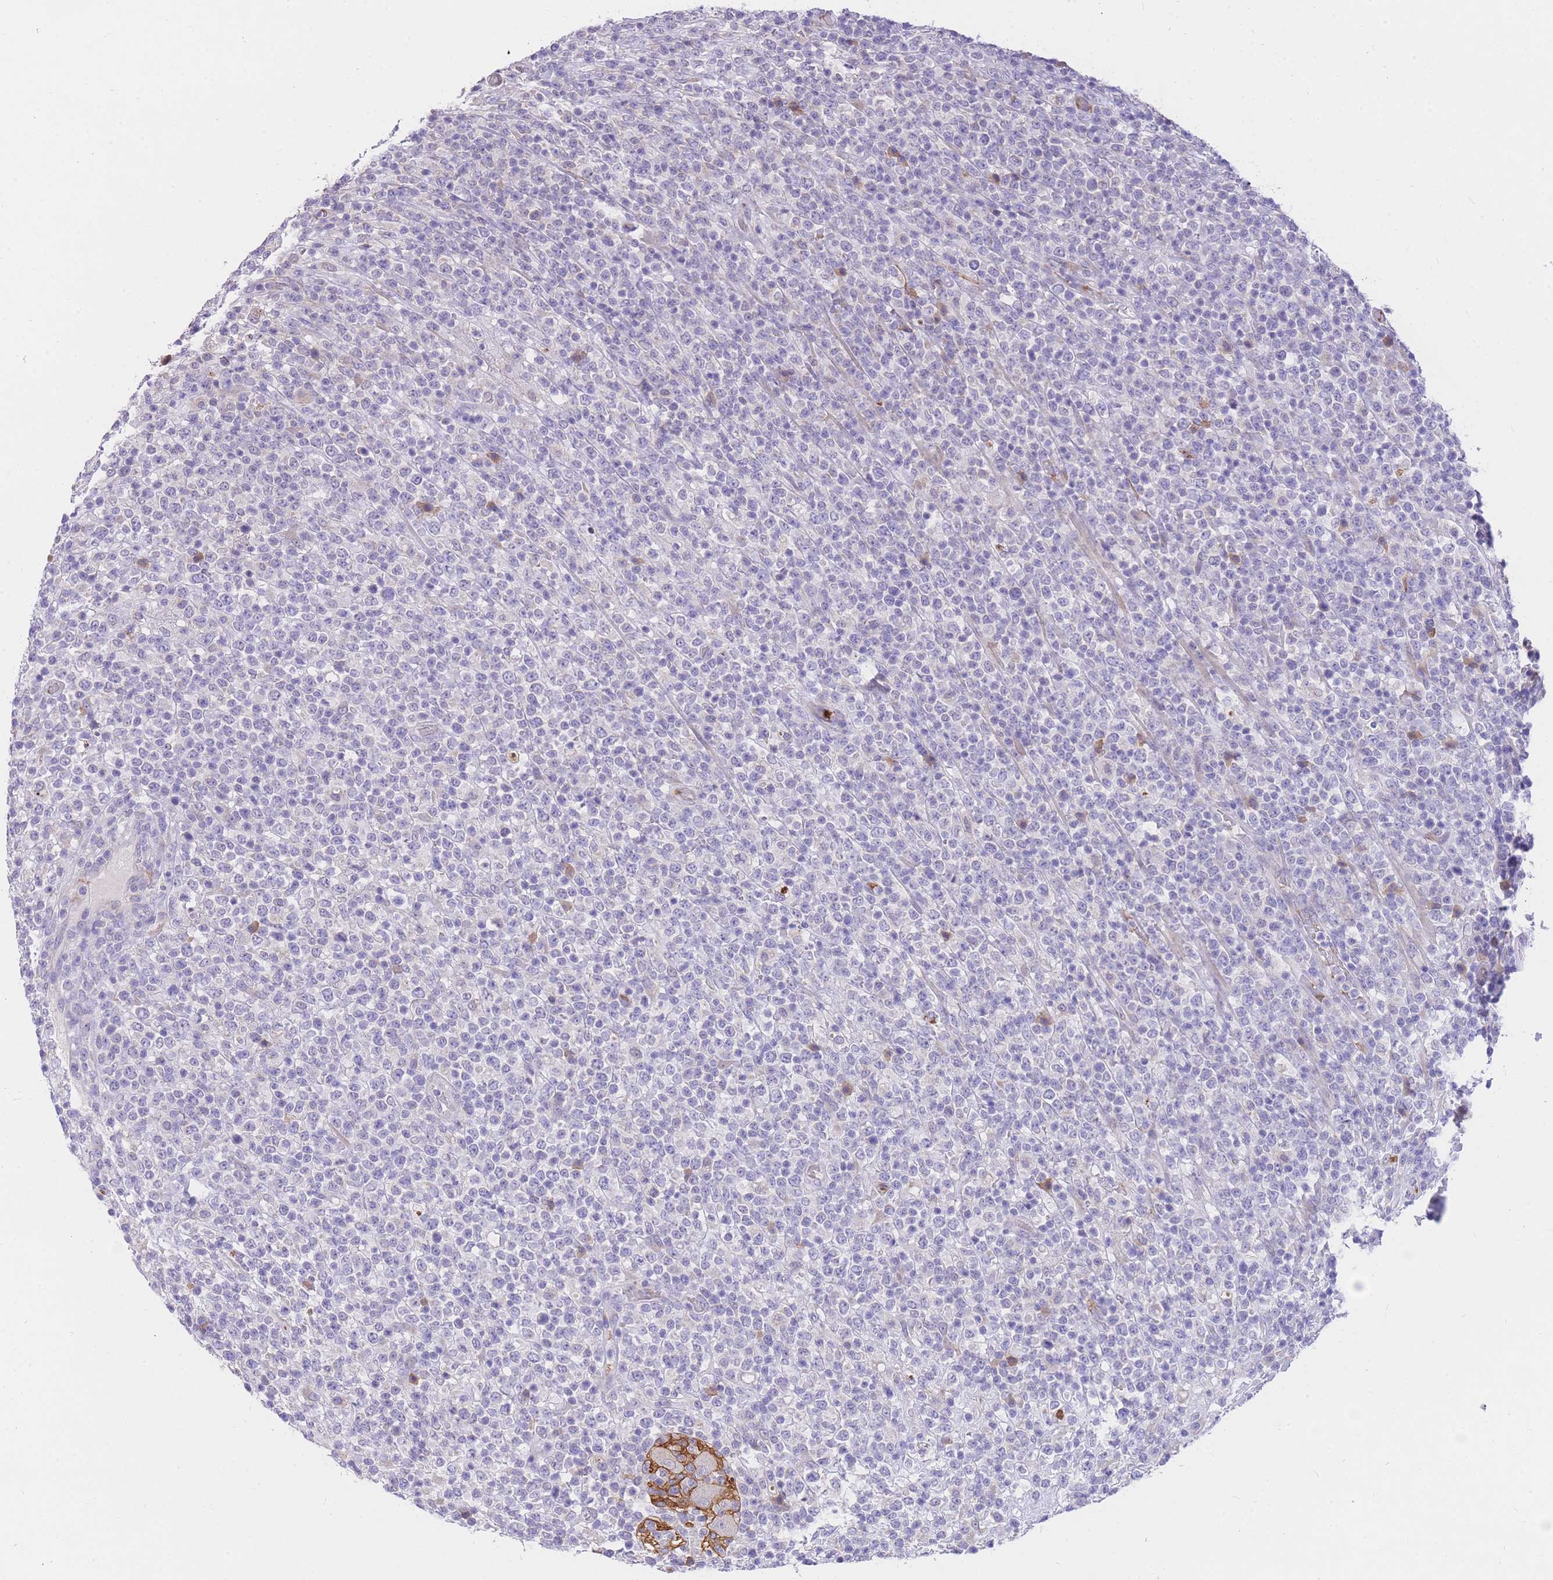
{"staining": {"intensity": "negative", "quantity": "none", "location": "none"}, "tissue": "lymphoma", "cell_type": "Tumor cells", "image_type": "cancer", "snomed": [{"axis": "morphology", "description": "Malignant lymphoma, non-Hodgkin's type, High grade"}, {"axis": "topography", "description": "Colon"}], "caption": "The immunohistochemistry (IHC) photomicrograph has no significant expression in tumor cells of lymphoma tissue. (Brightfield microscopy of DAB (3,3'-diaminobenzidine) IHC at high magnification).", "gene": "C2orf88", "patient": {"sex": "female", "age": 53}}